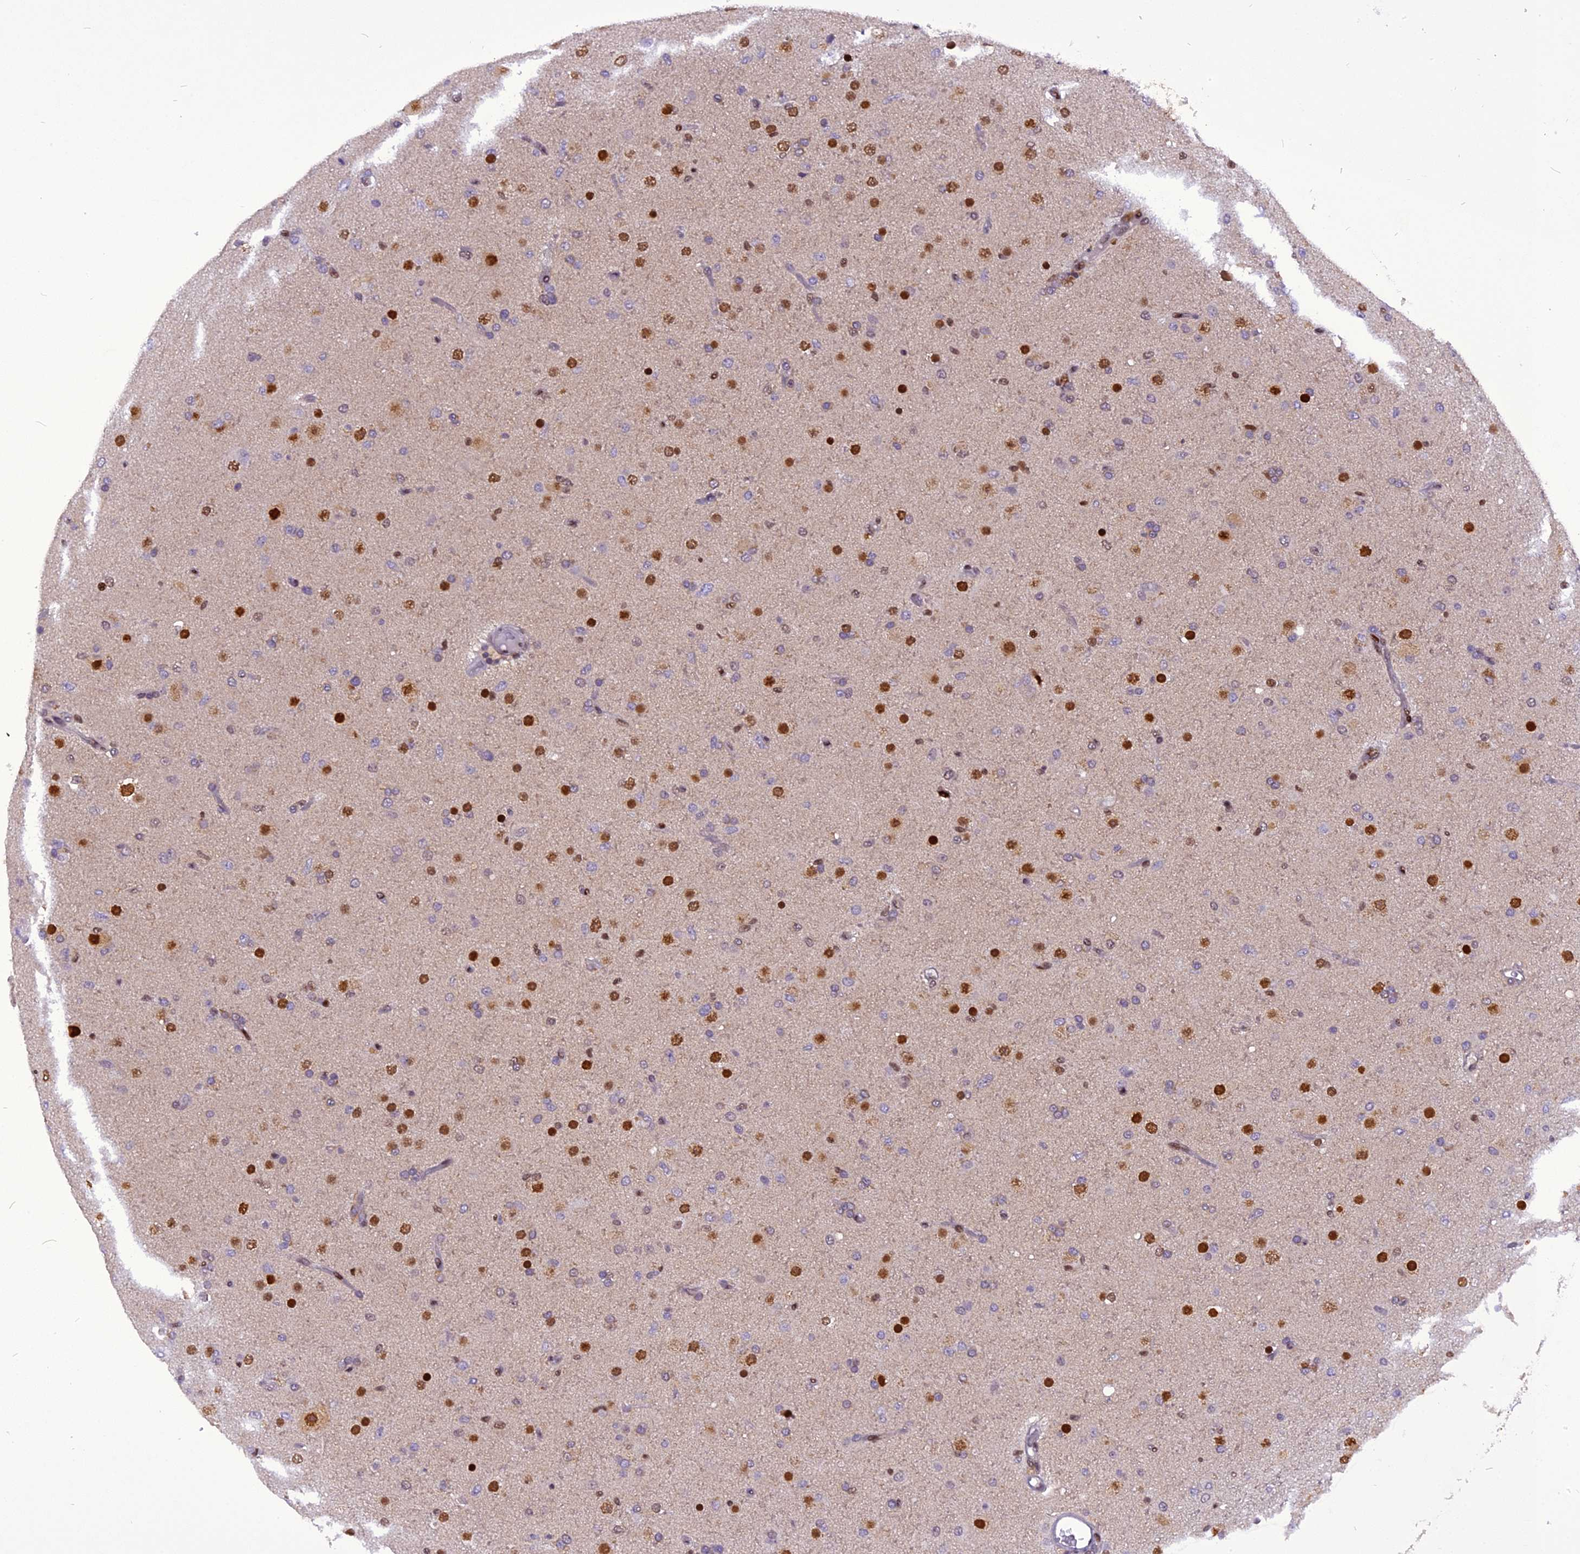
{"staining": {"intensity": "strong", "quantity": "<25%", "location": "nuclear"}, "tissue": "glioma", "cell_type": "Tumor cells", "image_type": "cancer", "snomed": [{"axis": "morphology", "description": "Glioma, malignant, Low grade"}, {"axis": "topography", "description": "Brain"}], "caption": "Protein staining shows strong nuclear positivity in about <25% of tumor cells in low-grade glioma (malignant).", "gene": "RABGGTA", "patient": {"sex": "male", "age": 65}}